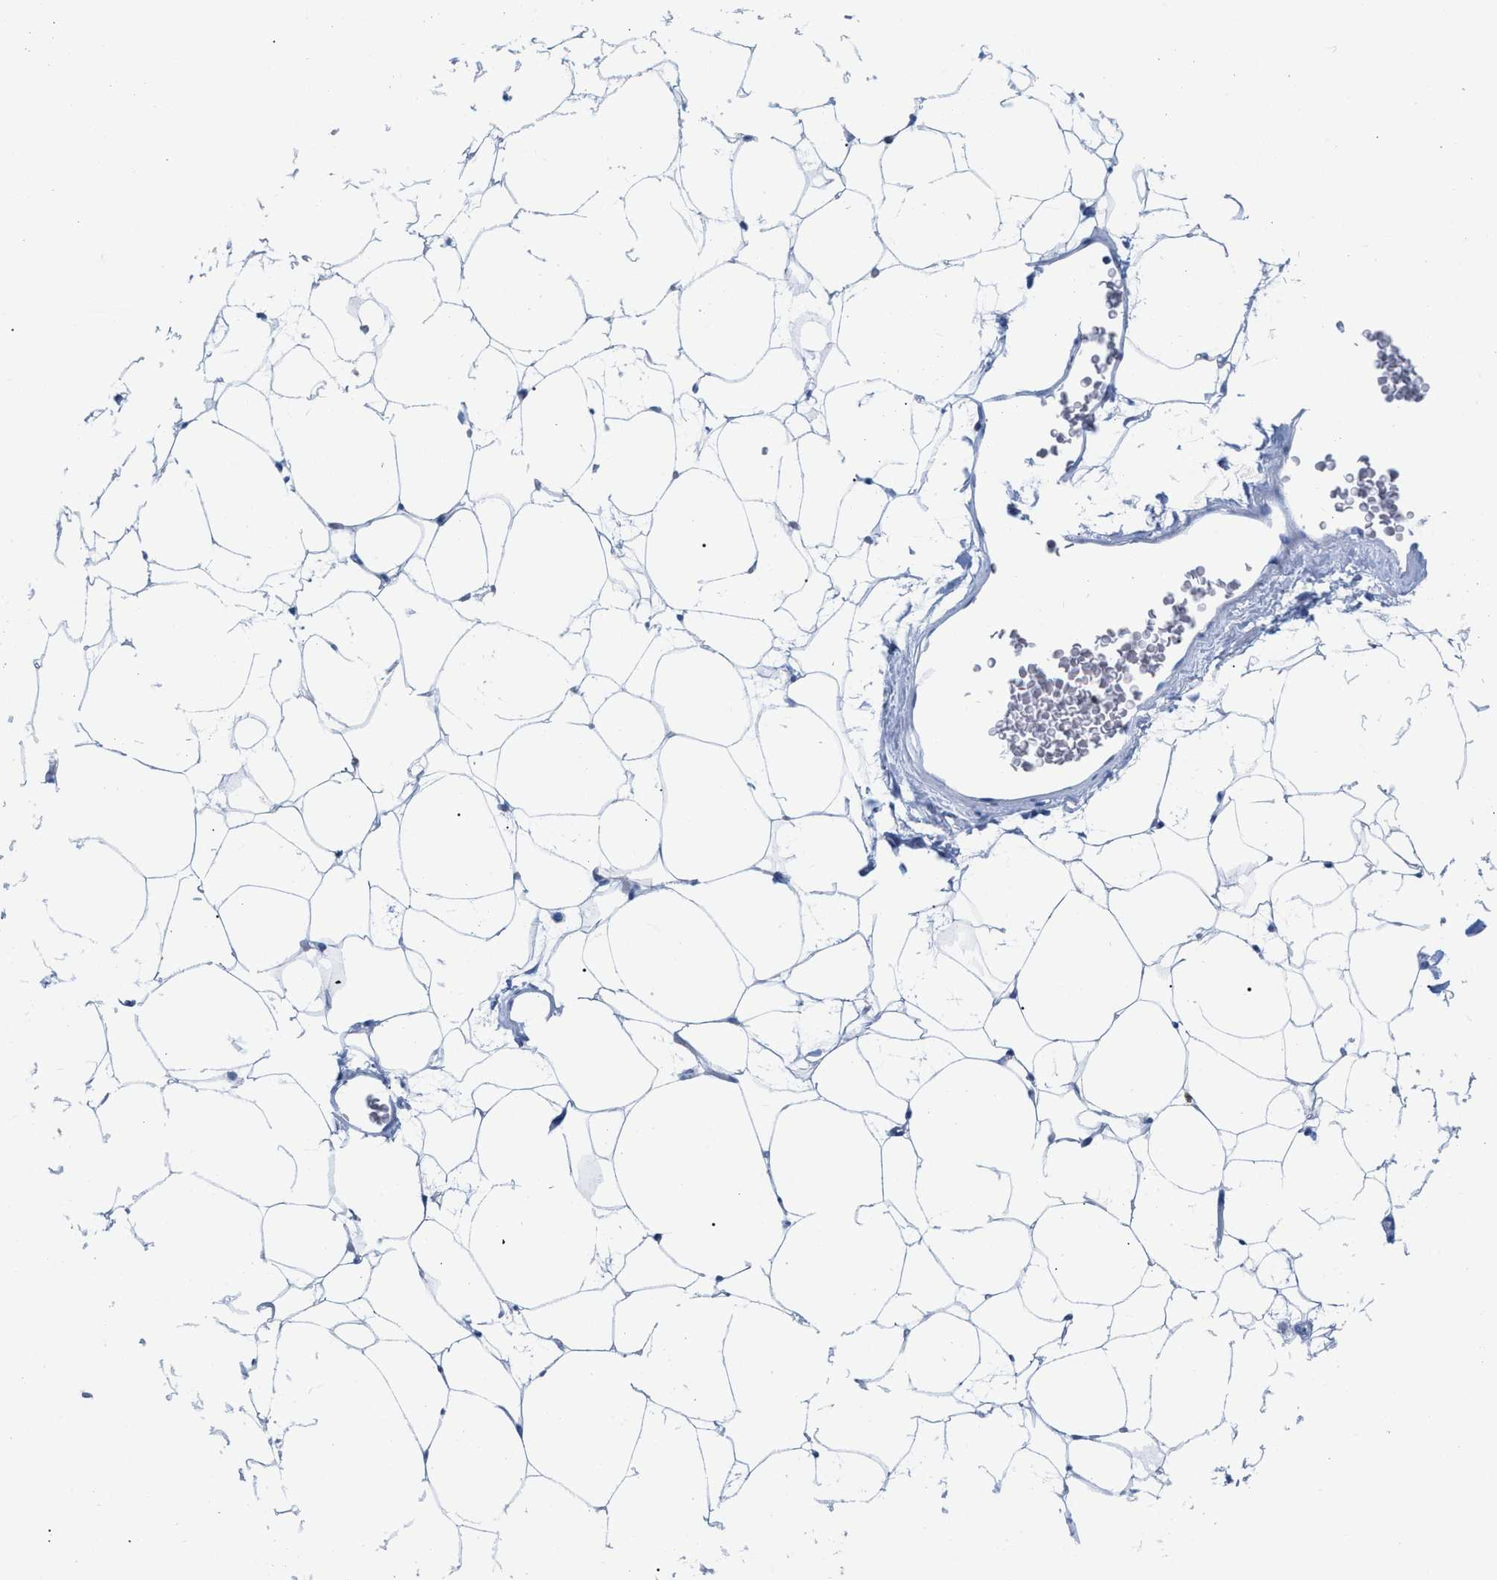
{"staining": {"intensity": "negative", "quantity": "none", "location": "none"}, "tissue": "adipose tissue", "cell_type": "Adipocytes", "image_type": "normal", "snomed": [{"axis": "morphology", "description": "Normal tissue, NOS"}, {"axis": "topography", "description": "Breast"}, {"axis": "topography", "description": "Soft tissue"}], "caption": "Immunohistochemistry image of benign adipose tissue: human adipose tissue stained with DAB (3,3'-diaminobenzidine) reveals no significant protein staining in adipocytes. Brightfield microscopy of immunohistochemistry stained with DAB (3,3'-diaminobenzidine) (brown) and hematoxylin (blue), captured at high magnification.", "gene": "CD5", "patient": {"sex": "female", "age": 75}}